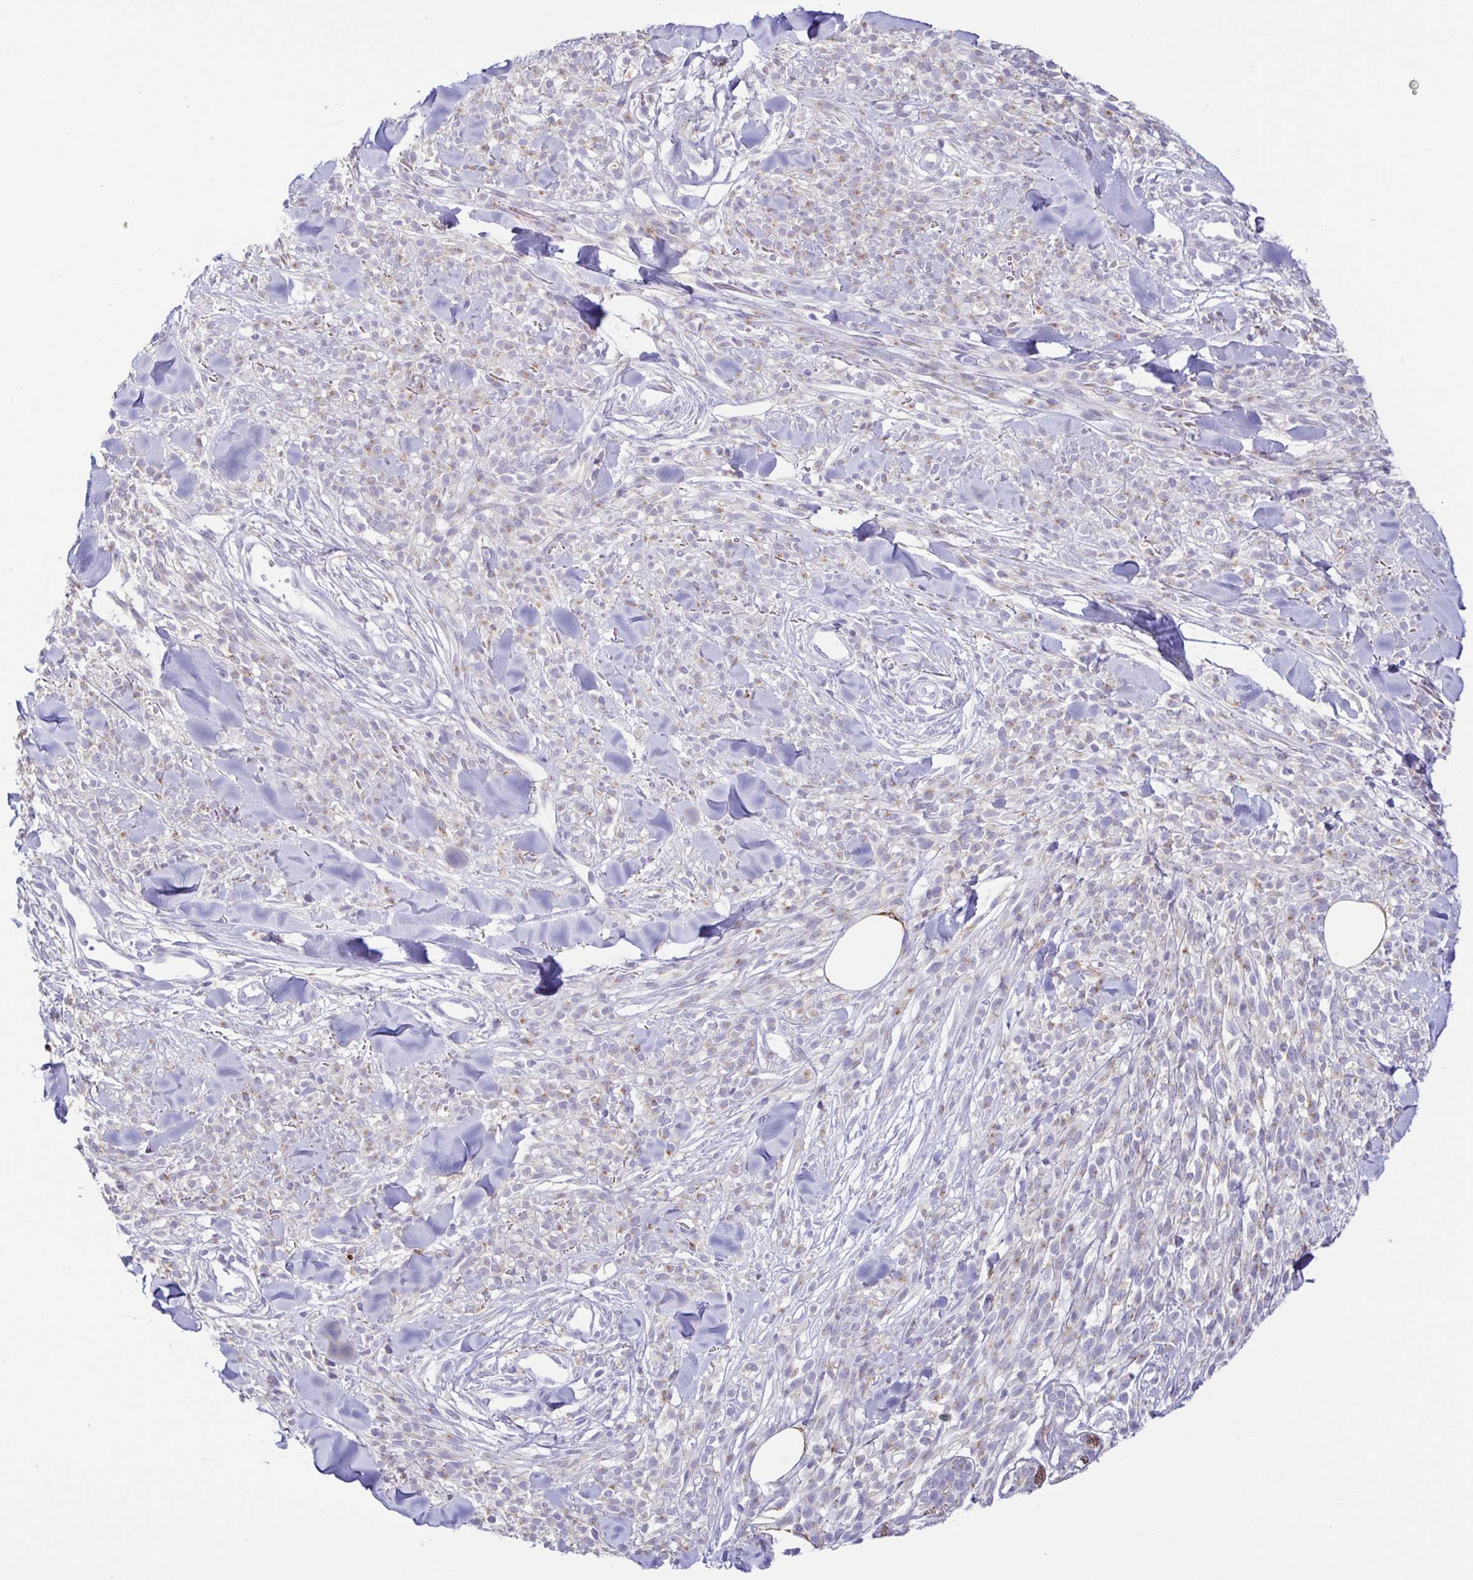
{"staining": {"intensity": "negative", "quantity": "none", "location": "none"}, "tissue": "melanoma", "cell_type": "Tumor cells", "image_type": "cancer", "snomed": [{"axis": "morphology", "description": "Malignant melanoma, NOS"}, {"axis": "topography", "description": "Skin"}, {"axis": "topography", "description": "Skin of trunk"}], "caption": "High power microscopy image of an immunohistochemistry histopathology image of malignant melanoma, revealing no significant staining in tumor cells. (DAB immunohistochemistry (IHC), high magnification).", "gene": "ATP6V1G2", "patient": {"sex": "male", "age": 74}}